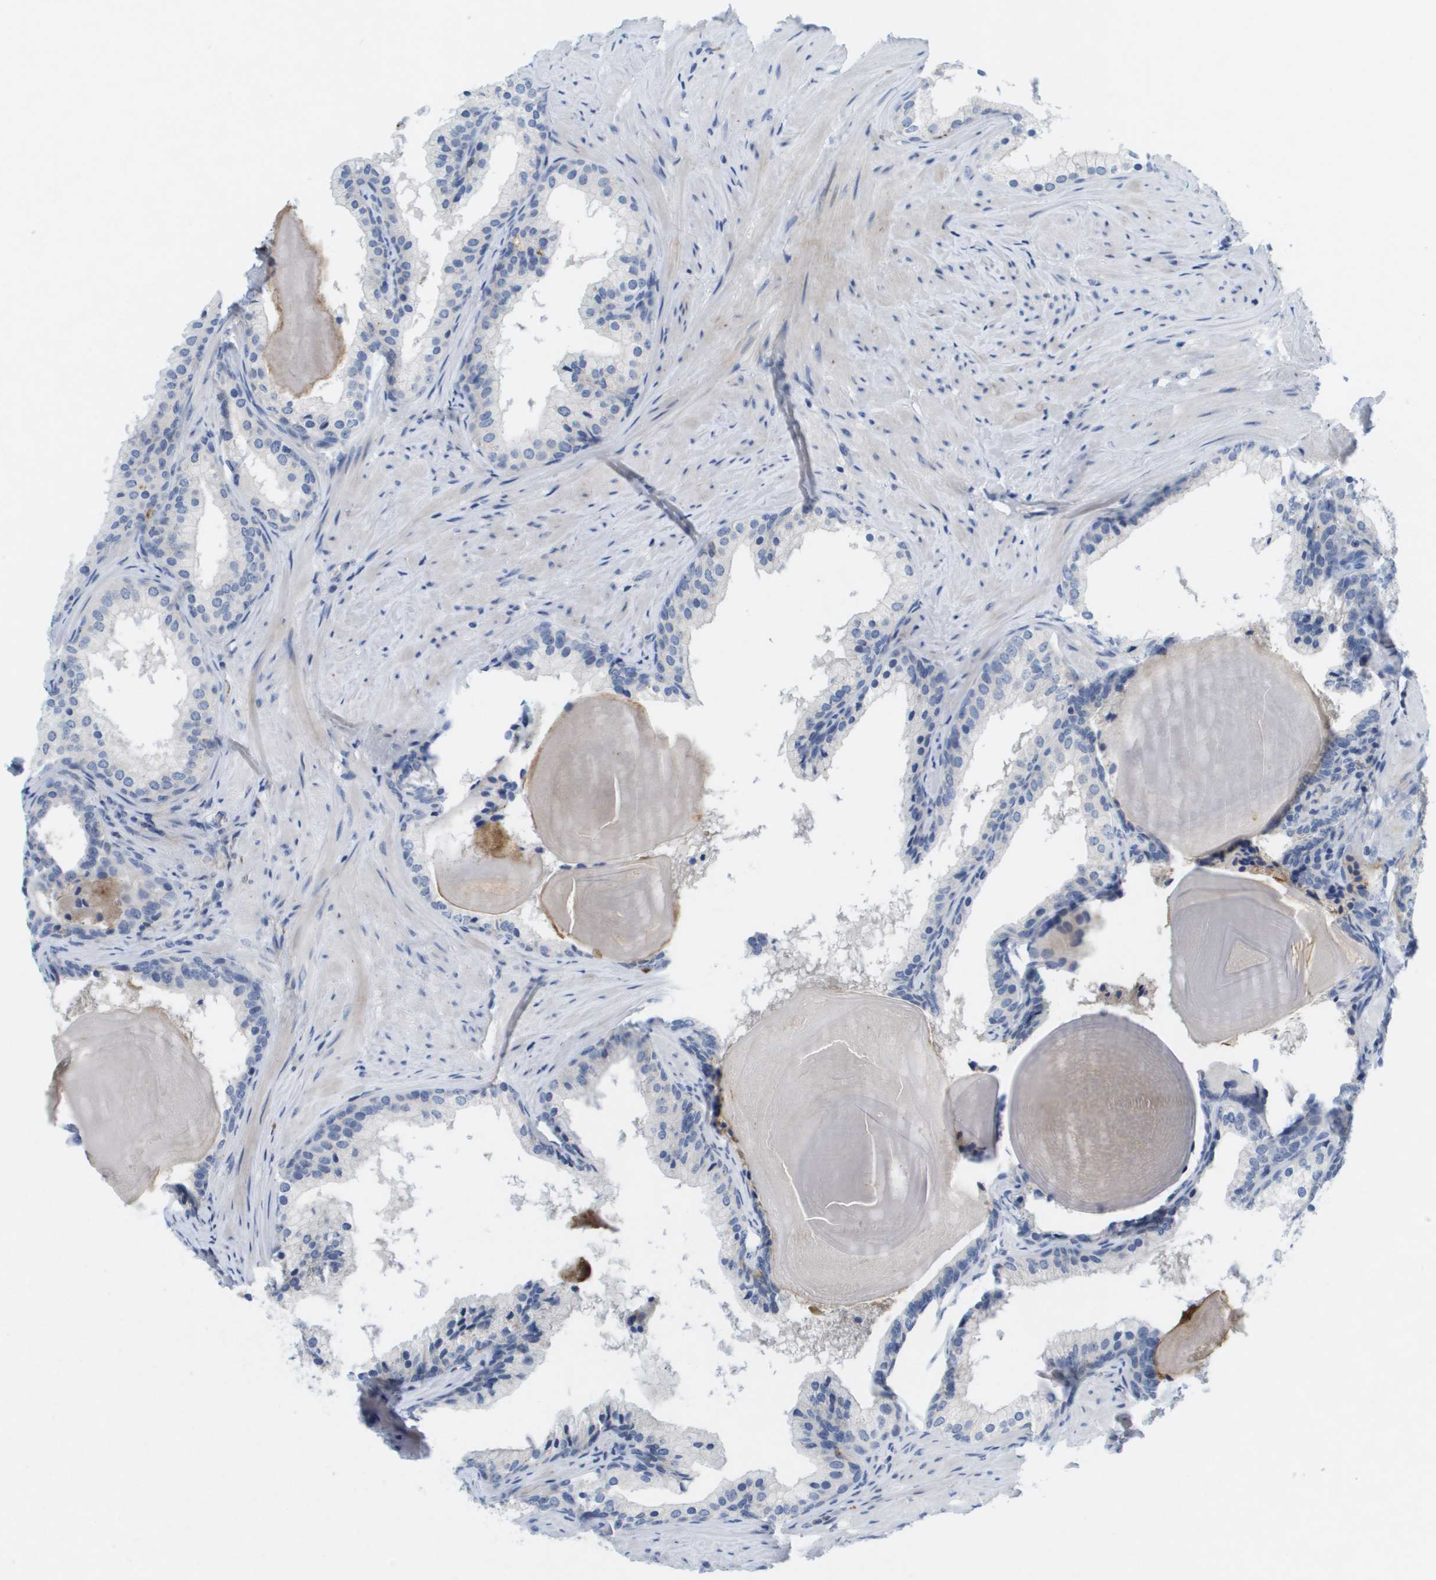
{"staining": {"intensity": "negative", "quantity": "none", "location": "none"}, "tissue": "prostate cancer", "cell_type": "Tumor cells", "image_type": "cancer", "snomed": [{"axis": "morphology", "description": "Adenocarcinoma, Low grade"}, {"axis": "topography", "description": "Prostate"}], "caption": "IHC image of neoplastic tissue: human prostate low-grade adenocarcinoma stained with DAB (3,3'-diaminobenzidine) shows no significant protein positivity in tumor cells. The staining is performed using DAB (3,3'-diaminobenzidine) brown chromogen with nuclei counter-stained in using hematoxylin.", "gene": "LIPG", "patient": {"sex": "male", "age": 69}}